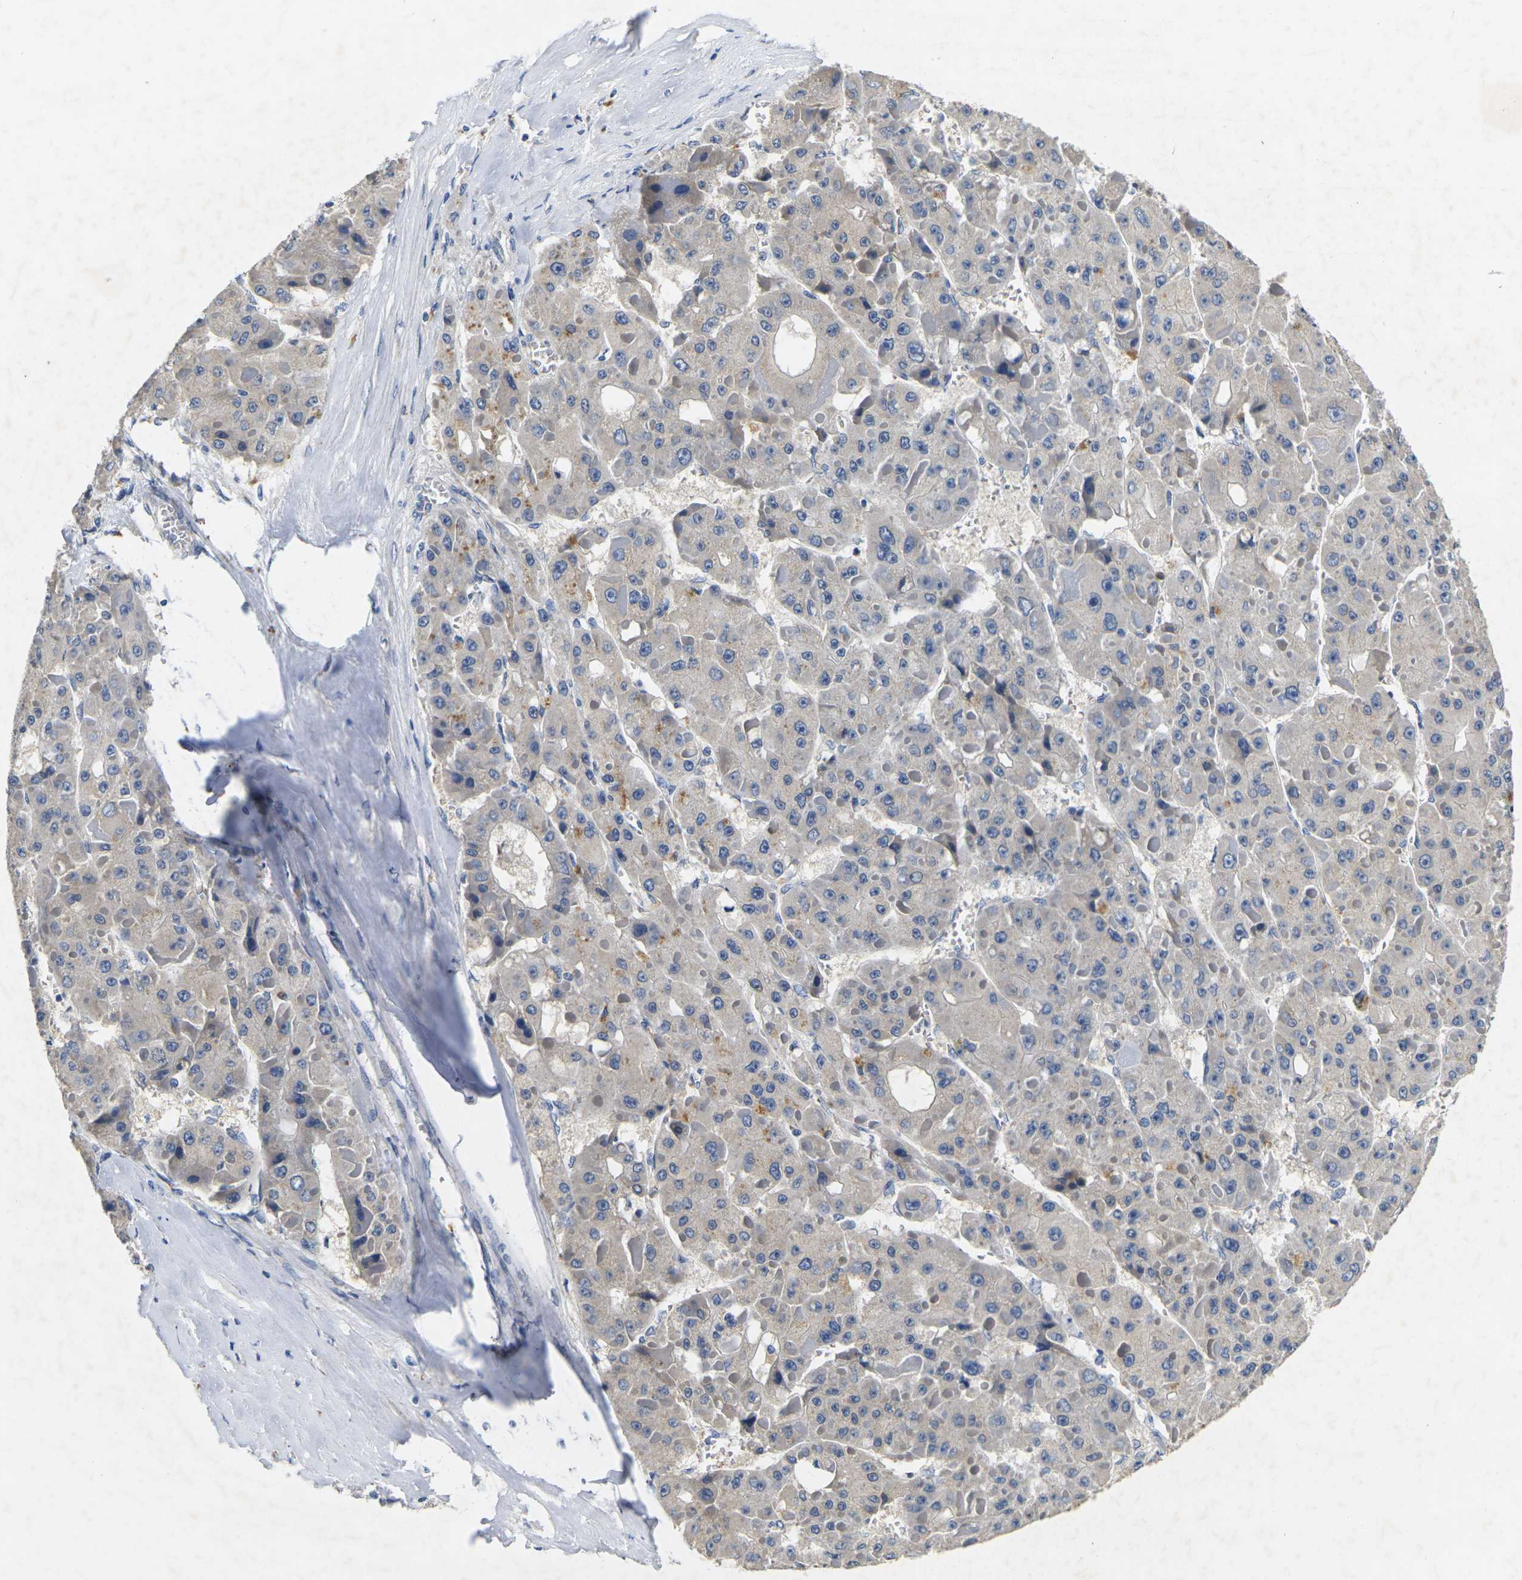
{"staining": {"intensity": "moderate", "quantity": "<25%", "location": "cytoplasmic/membranous"}, "tissue": "liver cancer", "cell_type": "Tumor cells", "image_type": "cancer", "snomed": [{"axis": "morphology", "description": "Carcinoma, Hepatocellular, NOS"}, {"axis": "topography", "description": "Liver"}], "caption": "Human liver hepatocellular carcinoma stained with a protein marker shows moderate staining in tumor cells.", "gene": "NOCT", "patient": {"sex": "female", "age": 73}}